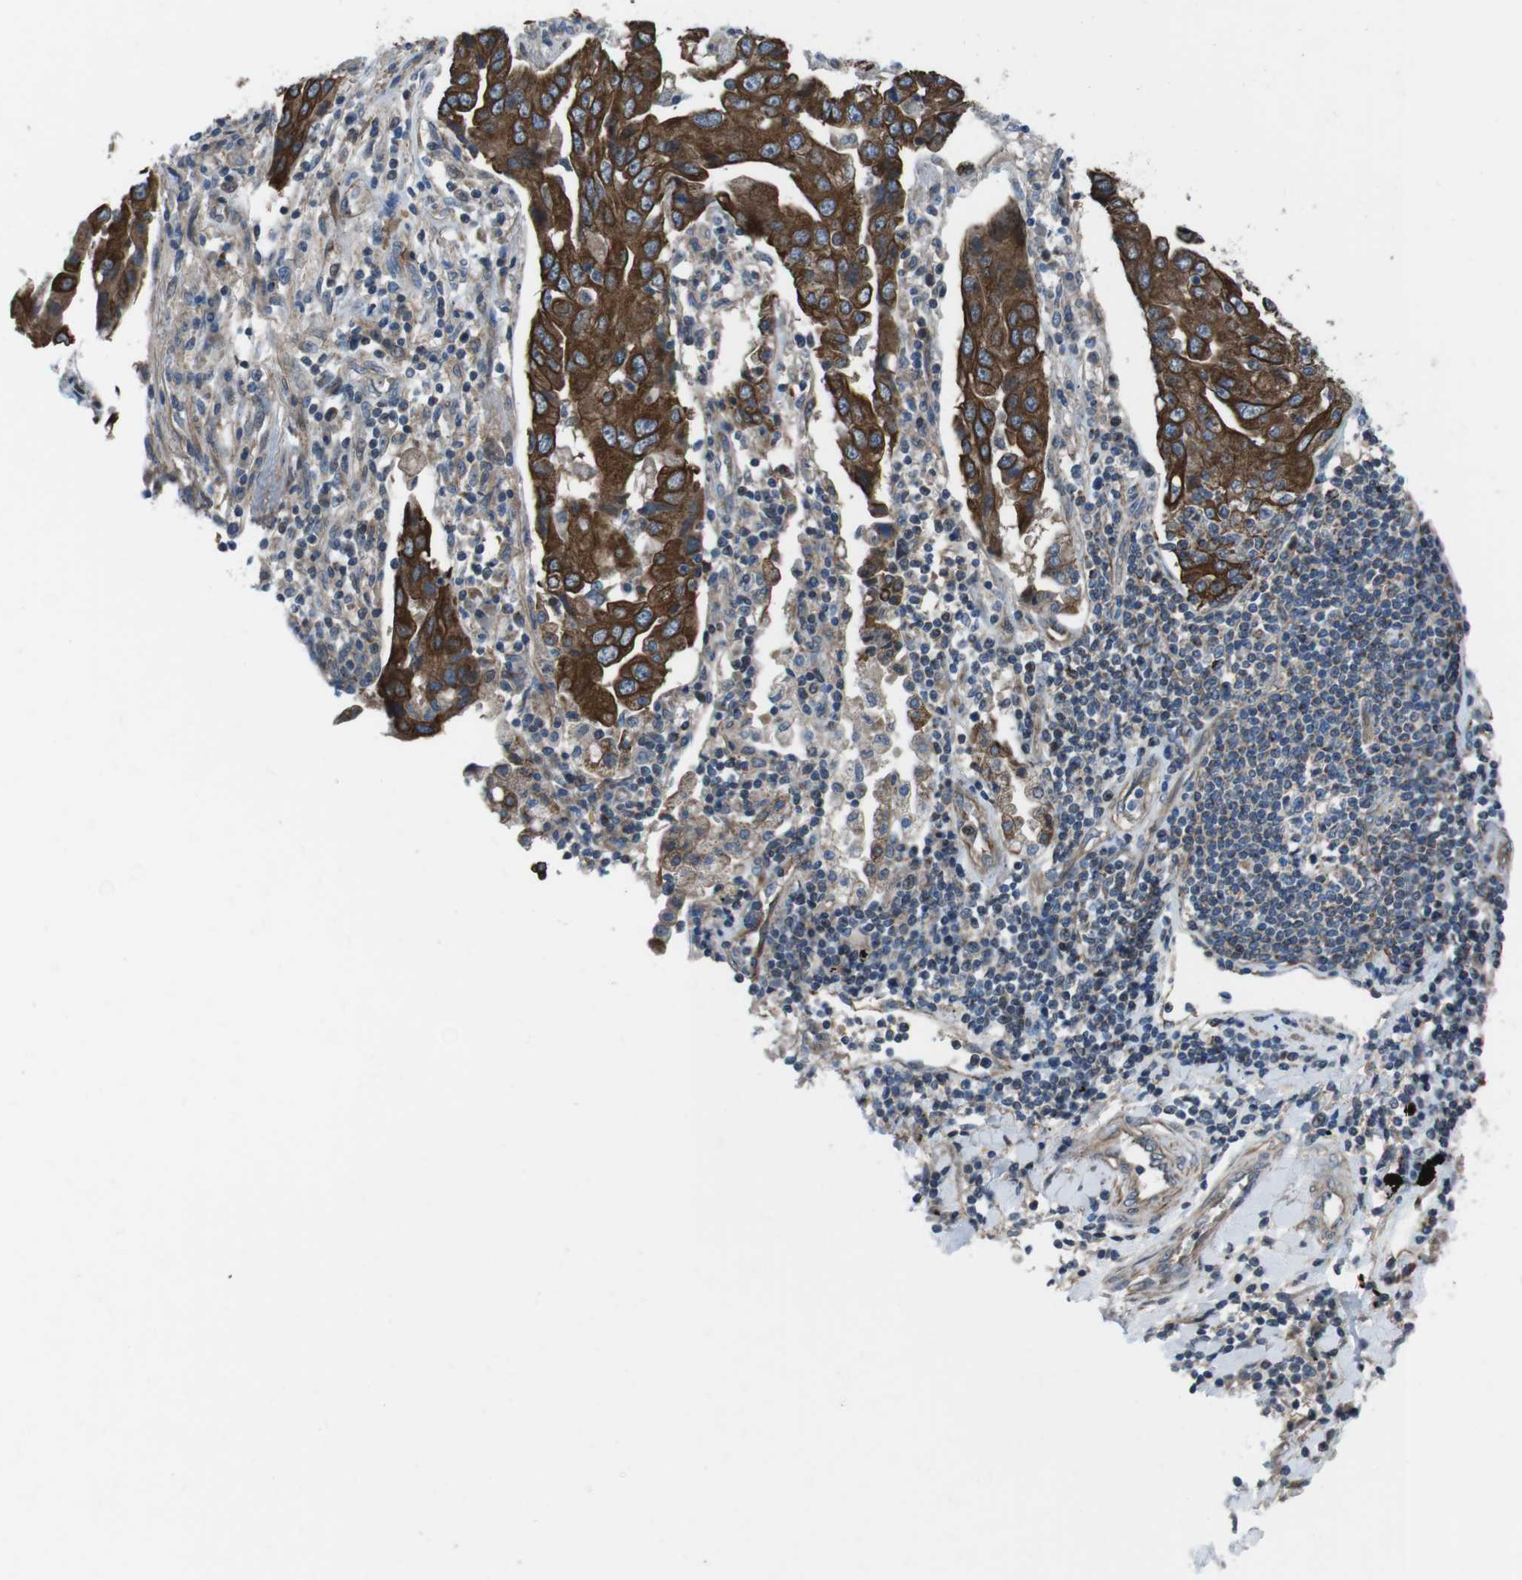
{"staining": {"intensity": "strong", "quantity": ">75%", "location": "cytoplasmic/membranous"}, "tissue": "lung cancer", "cell_type": "Tumor cells", "image_type": "cancer", "snomed": [{"axis": "morphology", "description": "Adenocarcinoma, NOS"}, {"axis": "topography", "description": "Lung"}], "caption": "This photomicrograph shows adenocarcinoma (lung) stained with immunohistochemistry (IHC) to label a protein in brown. The cytoplasmic/membranous of tumor cells show strong positivity for the protein. Nuclei are counter-stained blue.", "gene": "FAM174B", "patient": {"sex": "female", "age": 65}}